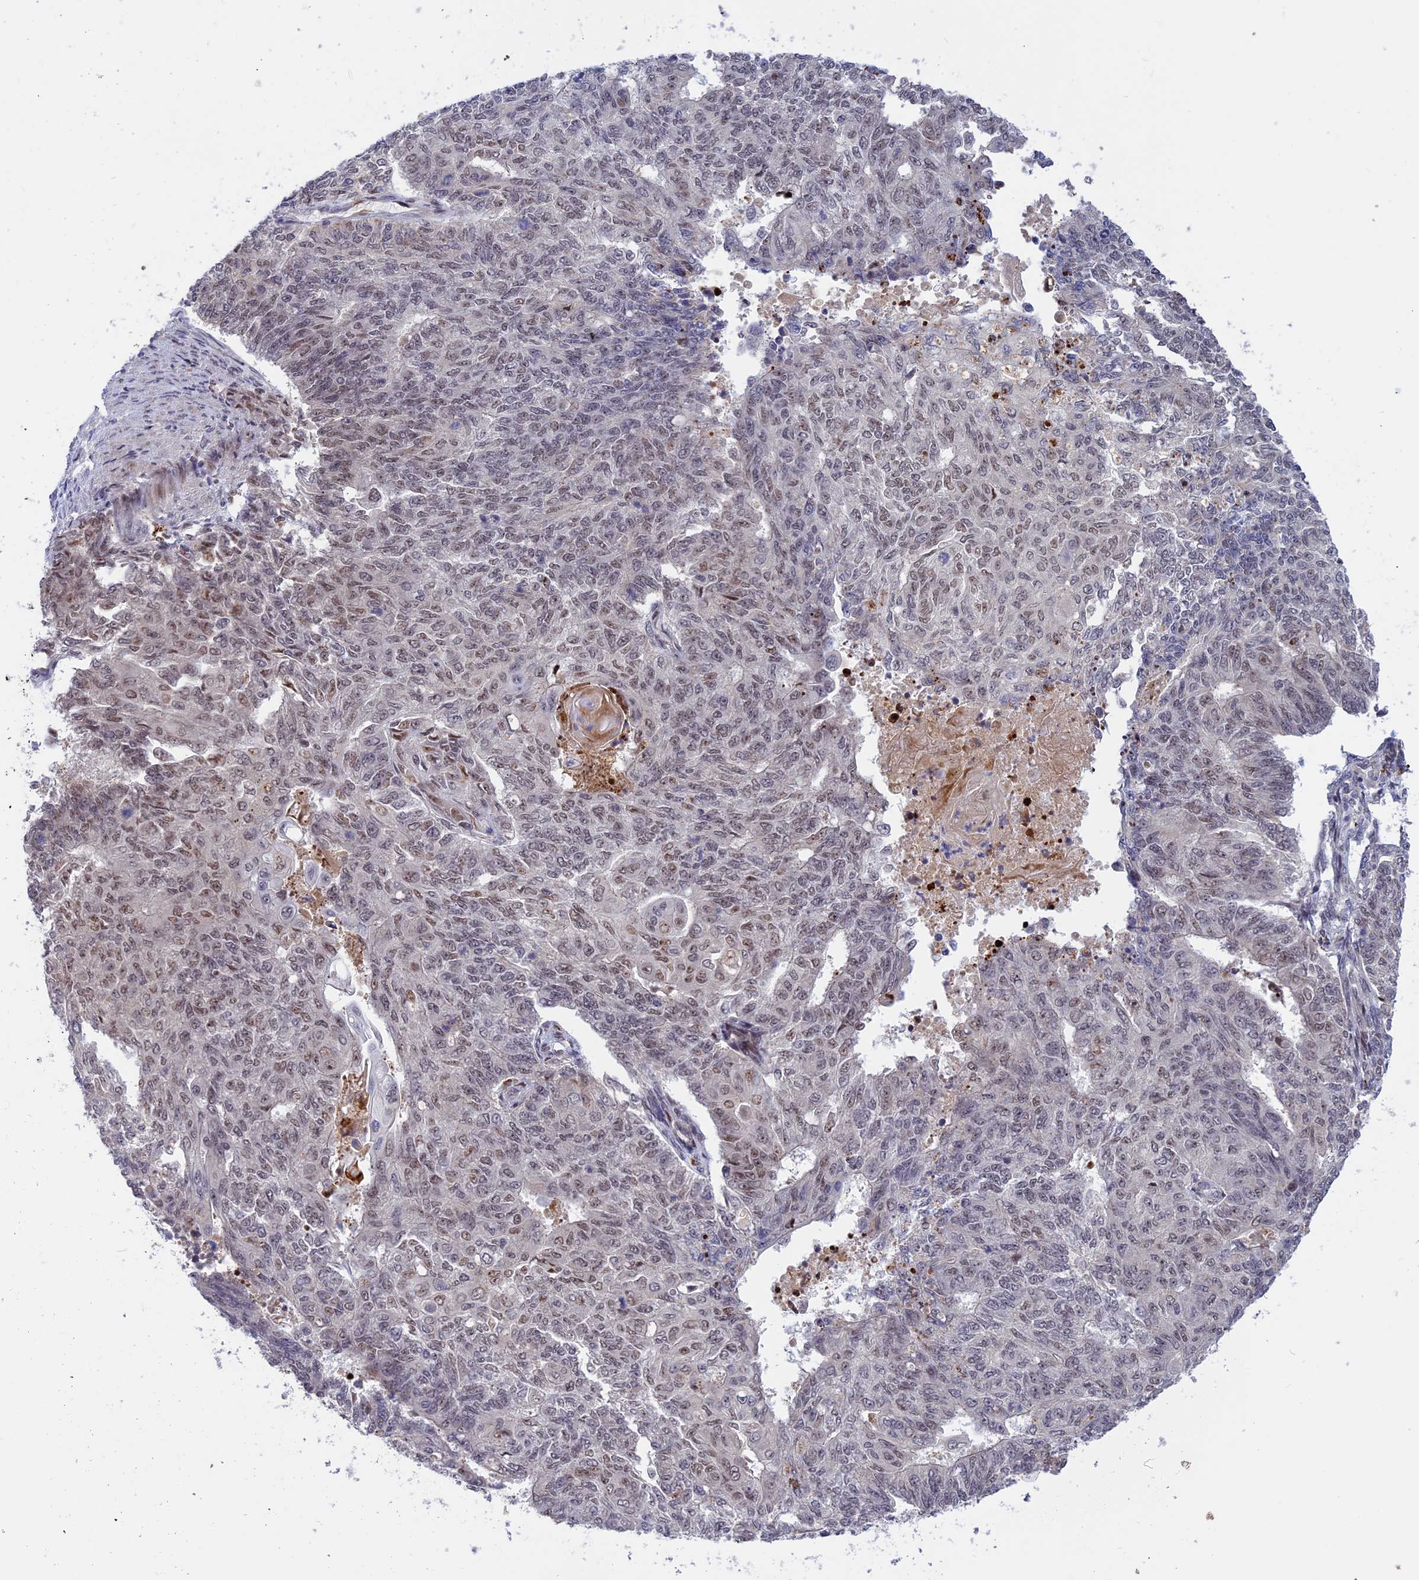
{"staining": {"intensity": "moderate", "quantity": "25%-75%", "location": "nuclear"}, "tissue": "endometrial cancer", "cell_type": "Tumor cells", "image_type": "cancer", "snomed": [{"axis": "morphology", "description": "Adenocarcinoma, NOS"}, {"axis": "topography", "description": "Endometrium"}], "caption": "This photomicrograph reveals endometrial cancer stained with immunohistochemistry to label a protein in brown. The nuclear of tumor cells show moderate positivity for the protein. Nuclei are counter-stained blue.", "gene": "POLR2C", "patient": {"sex": "female", "age": 32}}